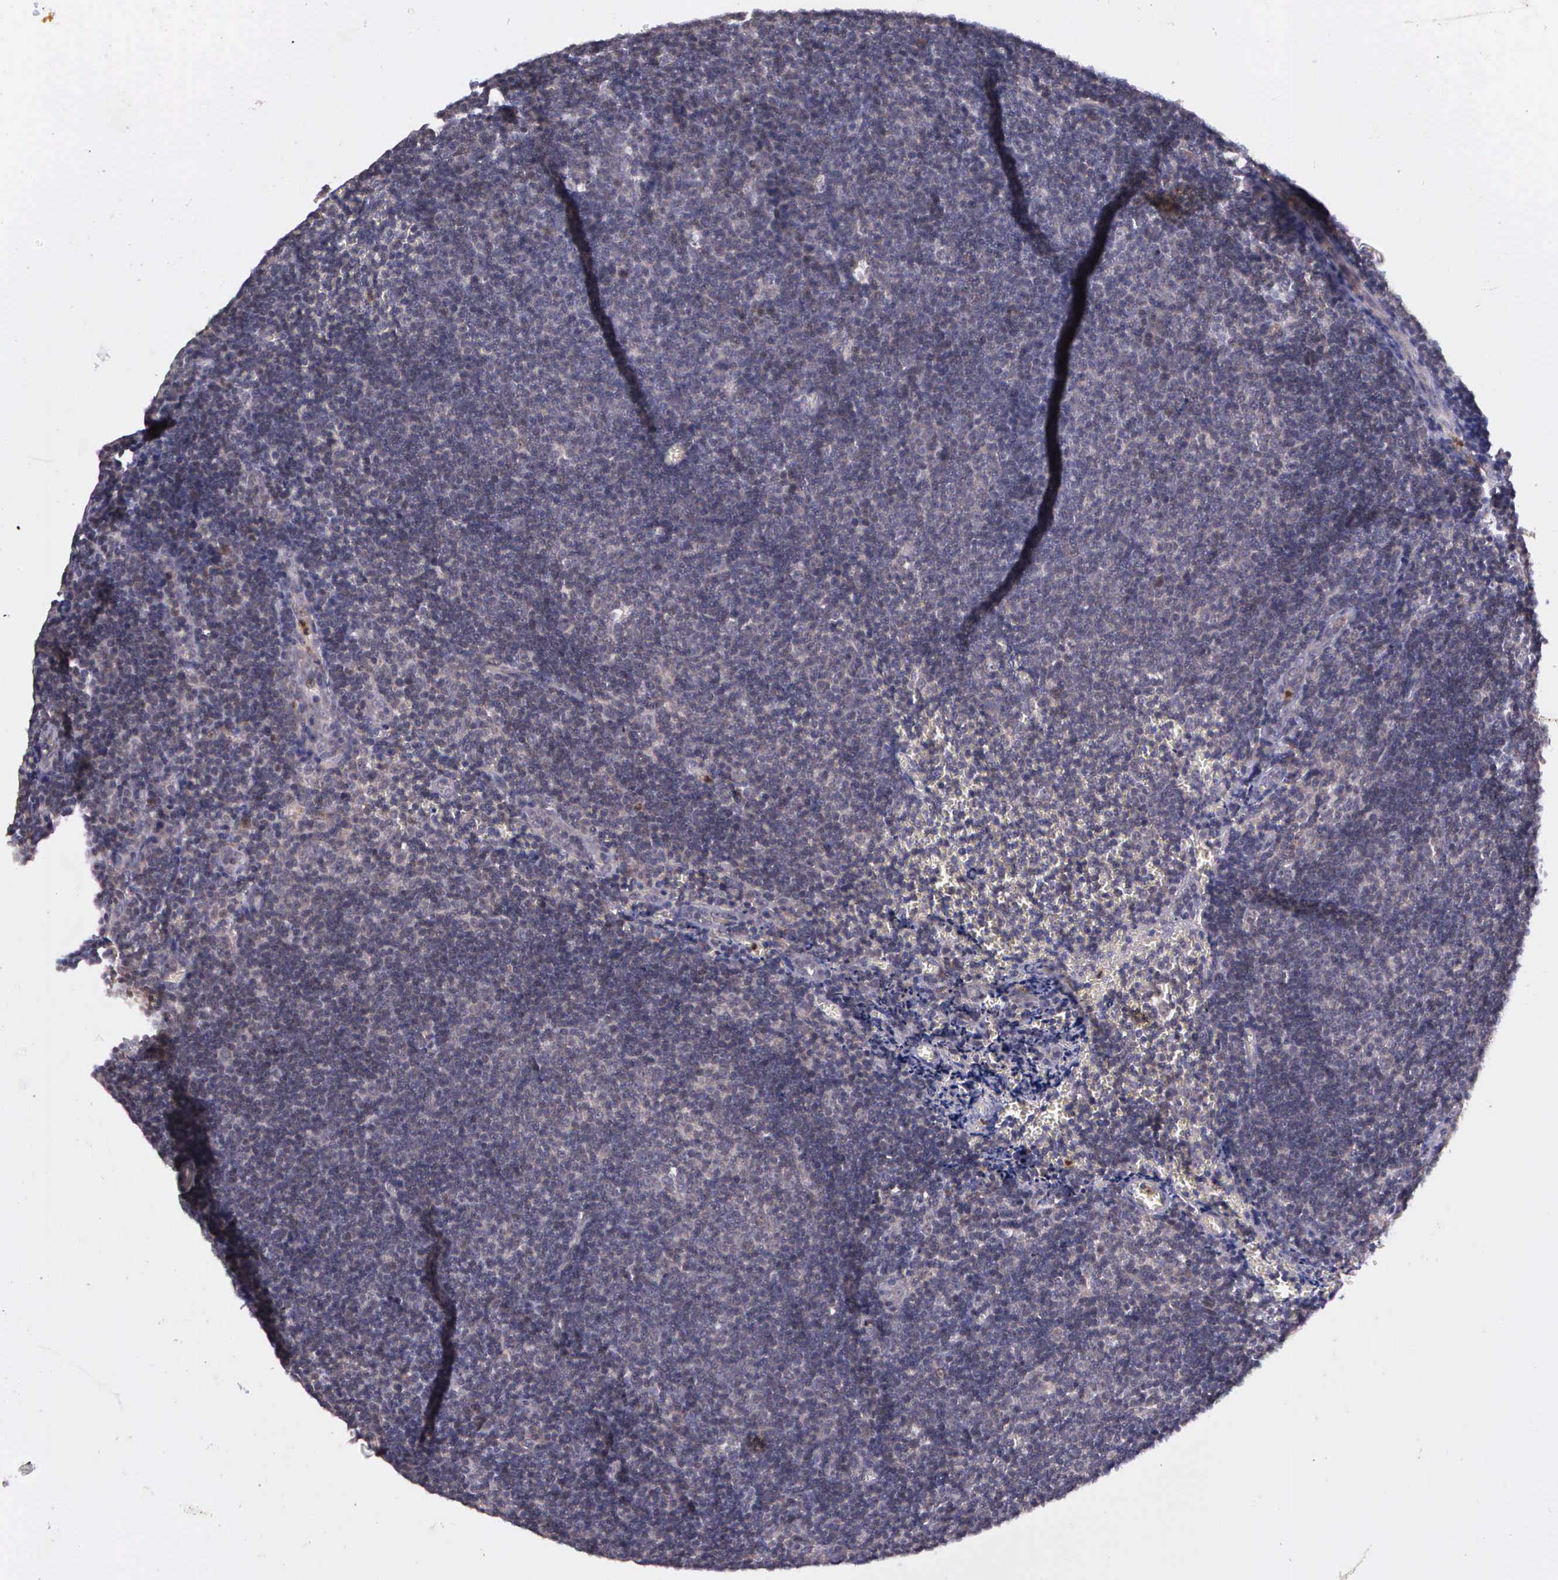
{"staining": {"intensity": "negative", "quantity": "none", "location": "none"}, "tissue": "lymphoma", "cell_type": "Tumor cells", "image_type": "cancer", "snomed": [{"axis": "morphology", "description": "Malignant lymphoma, non-Hodgkin's type, Low grade"}, {"axis": "topography", "description": "Lymph node"}], "caption": "A micrograph of lymphoma stained for a protein exhibits no brown staining in tumor cells.", "gene": "PRICKLE3", "patient": {"sex": "male", "age": 49}}